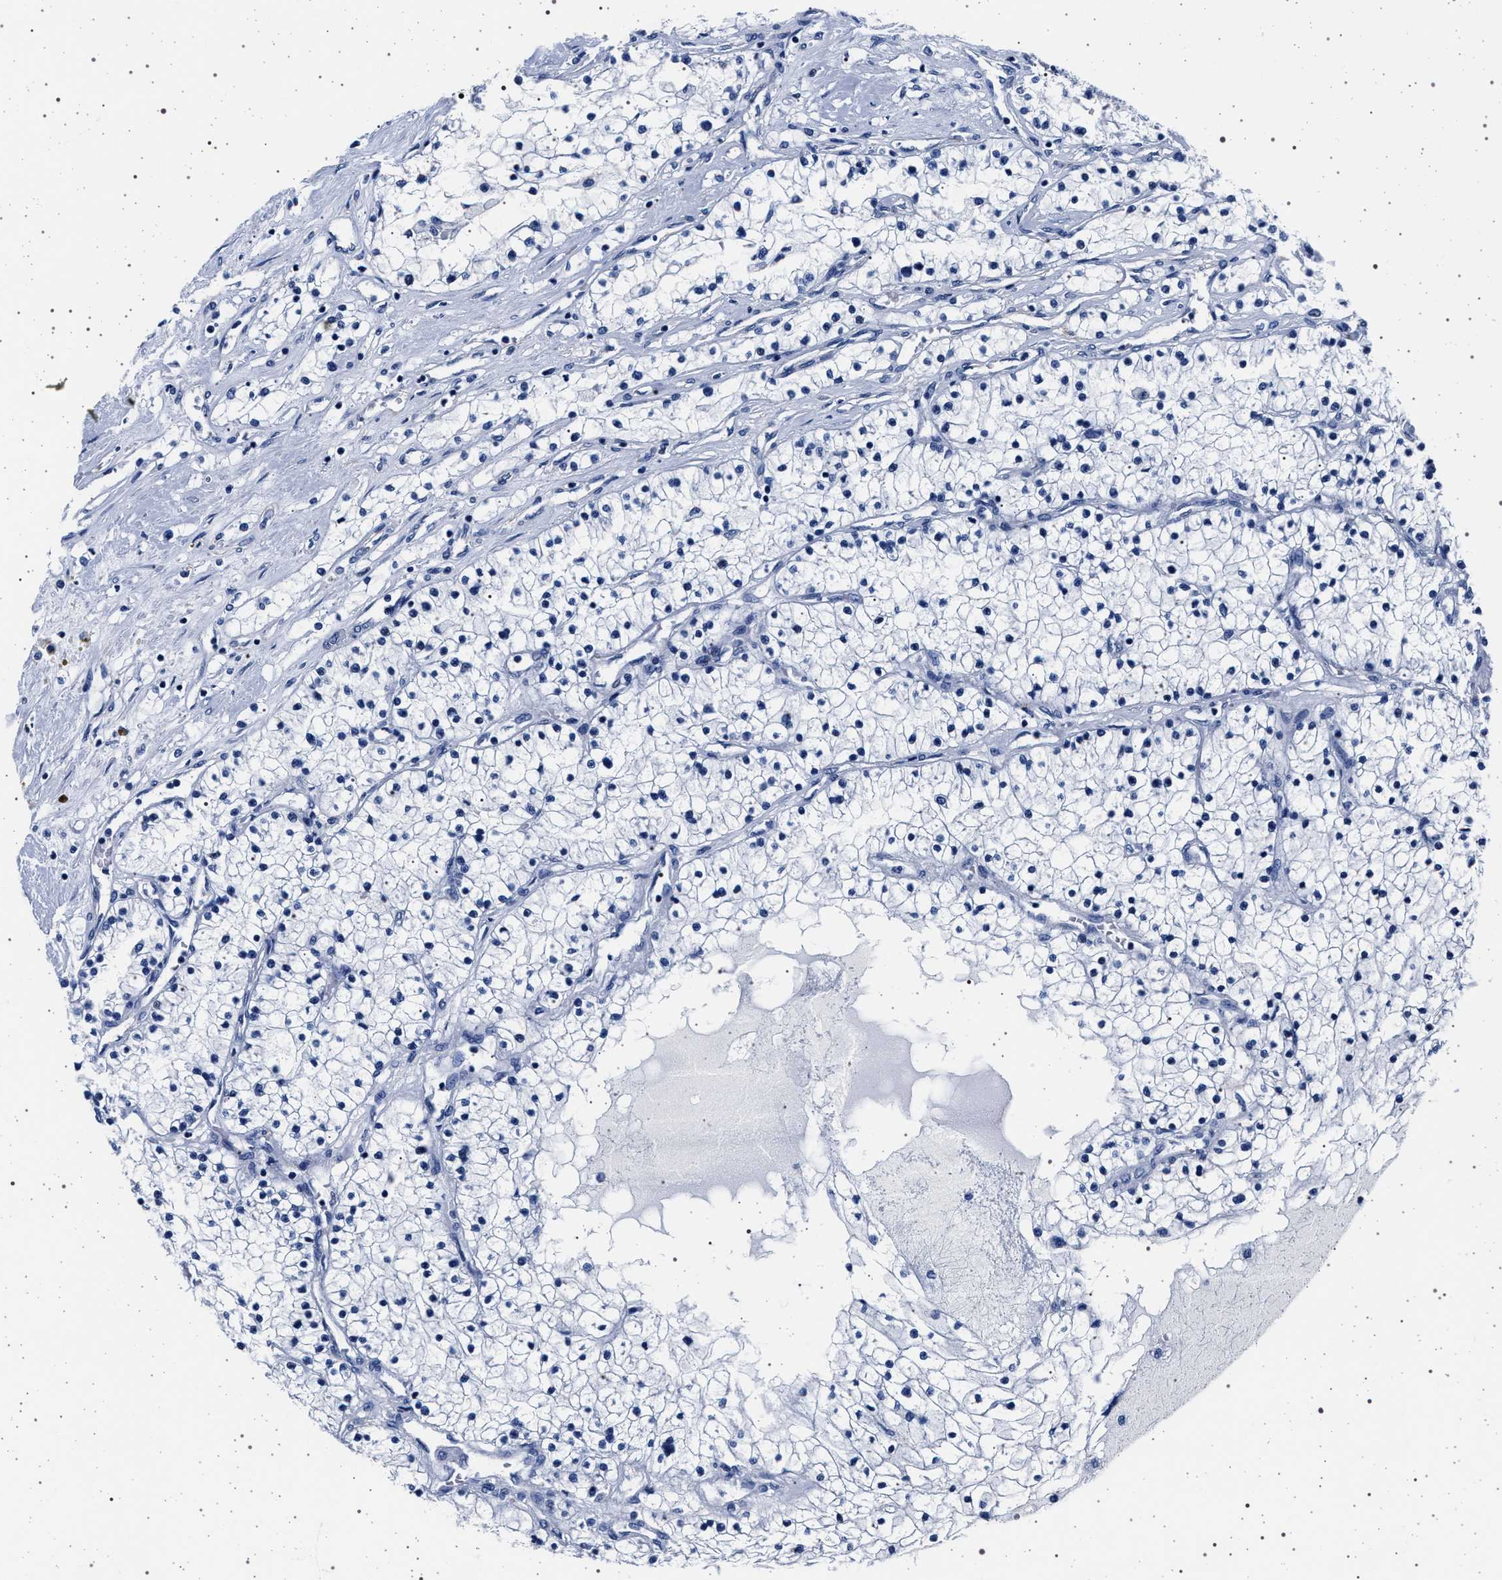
{"staining": {"intensity": "negative", "quantity": "none", "location": "none"}, "tissue": "renal cancer", "cell_type": "Tumor cells", "image_type": "cancer", "snomed": [{"axis": "morphology", "description": "Adenocarcinoma, NOS"}, {"axis": "topography", "description": "Kidney"}], "caption": "DAB immunohistochemical staining of renal cancer (adenocarcinoma) displays no significant positivity in tumor cells.", "gene": "SLC9A1", "patient": {"sex": "male", "age": 68}}